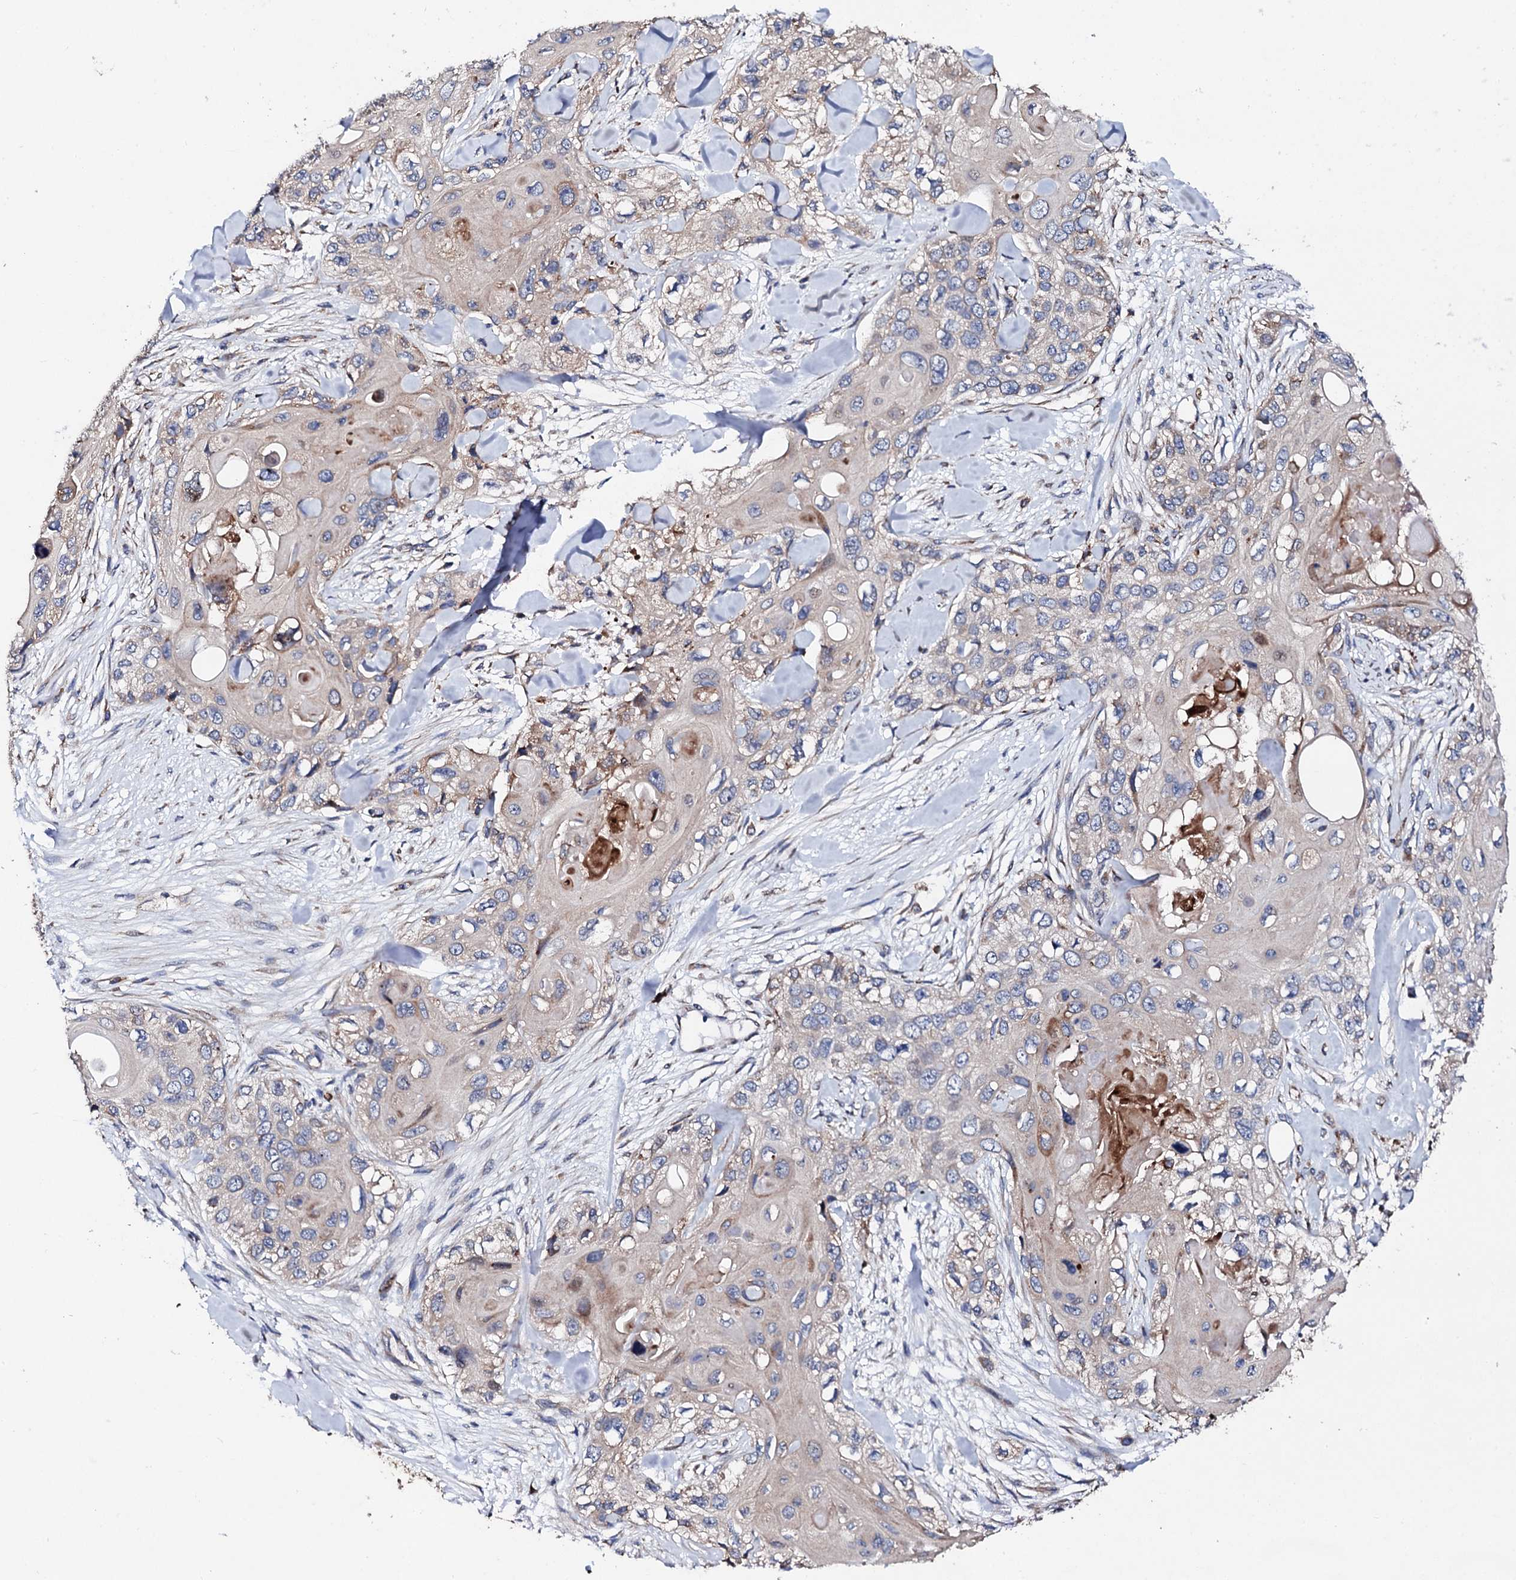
{"staining": {"intensity": "moderate", "quantity": "<25%", "location": "cytoplasmic/membranous"}, "tissue": "skin cancer", "cell_type": "Tumor cells", "image_type": "cancer", "snomed": [{"axis": "morphology", "description": "Normal tissue, NOS"}, {"axis": "morphology", "description": "Squamous cell carcinoma, NOS"}, {"axis": "topography", "description": "Skin"}], "caption": "Skin cancer (squamous cell carcinoma) stained with a protein marker demonstrates moderate staining in tumor cells.", "gene": "LIPT2", "patient": {"sex": "male", "age": 72}}